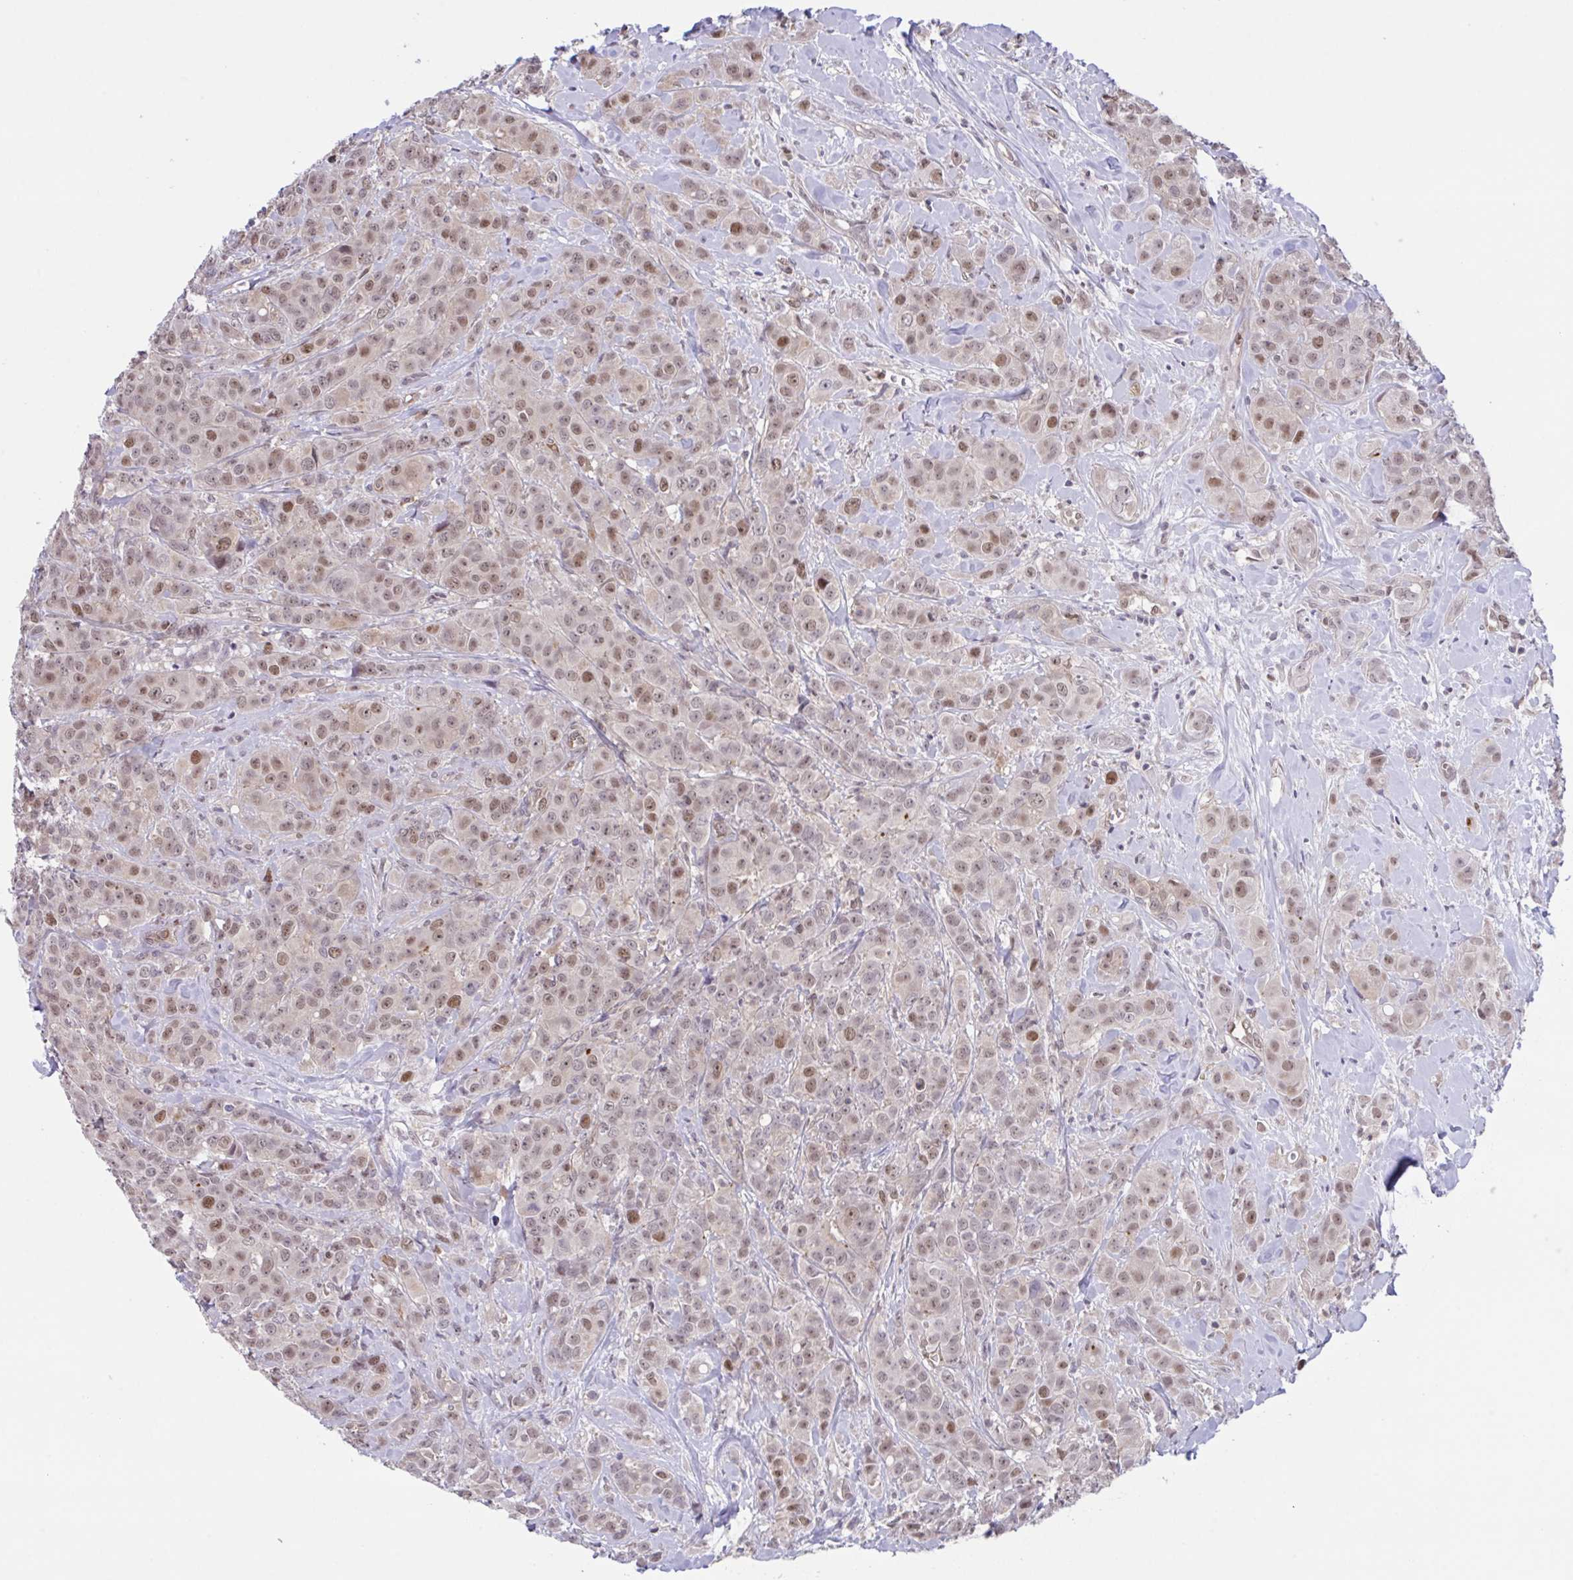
{"staining": {"intensity": "moderate", "quantity": "25%-75%", "location": "nuclear"}, "tissue": "breast cancer", "cell_type": "Tumor cells", "image_type": "cancer", "snomed": [{"axis": "morphology", "description": "Normal tissue, NOS"}, {"axis": "morphology", "description": "Duct carcinoma"}, {"axis": "topography", "description": "Breast"}], "caption": "Immunohistochemistry histopathology image of human breast cancer (infiltrating ductal carcinoma) stained for a protein (brown), which exhibits medium levels of moderate nuclear staining in approximately 25%-75% of tumor cells.", "gene": "ZNF444", "patient": {"sex": "female", "age": 43}}